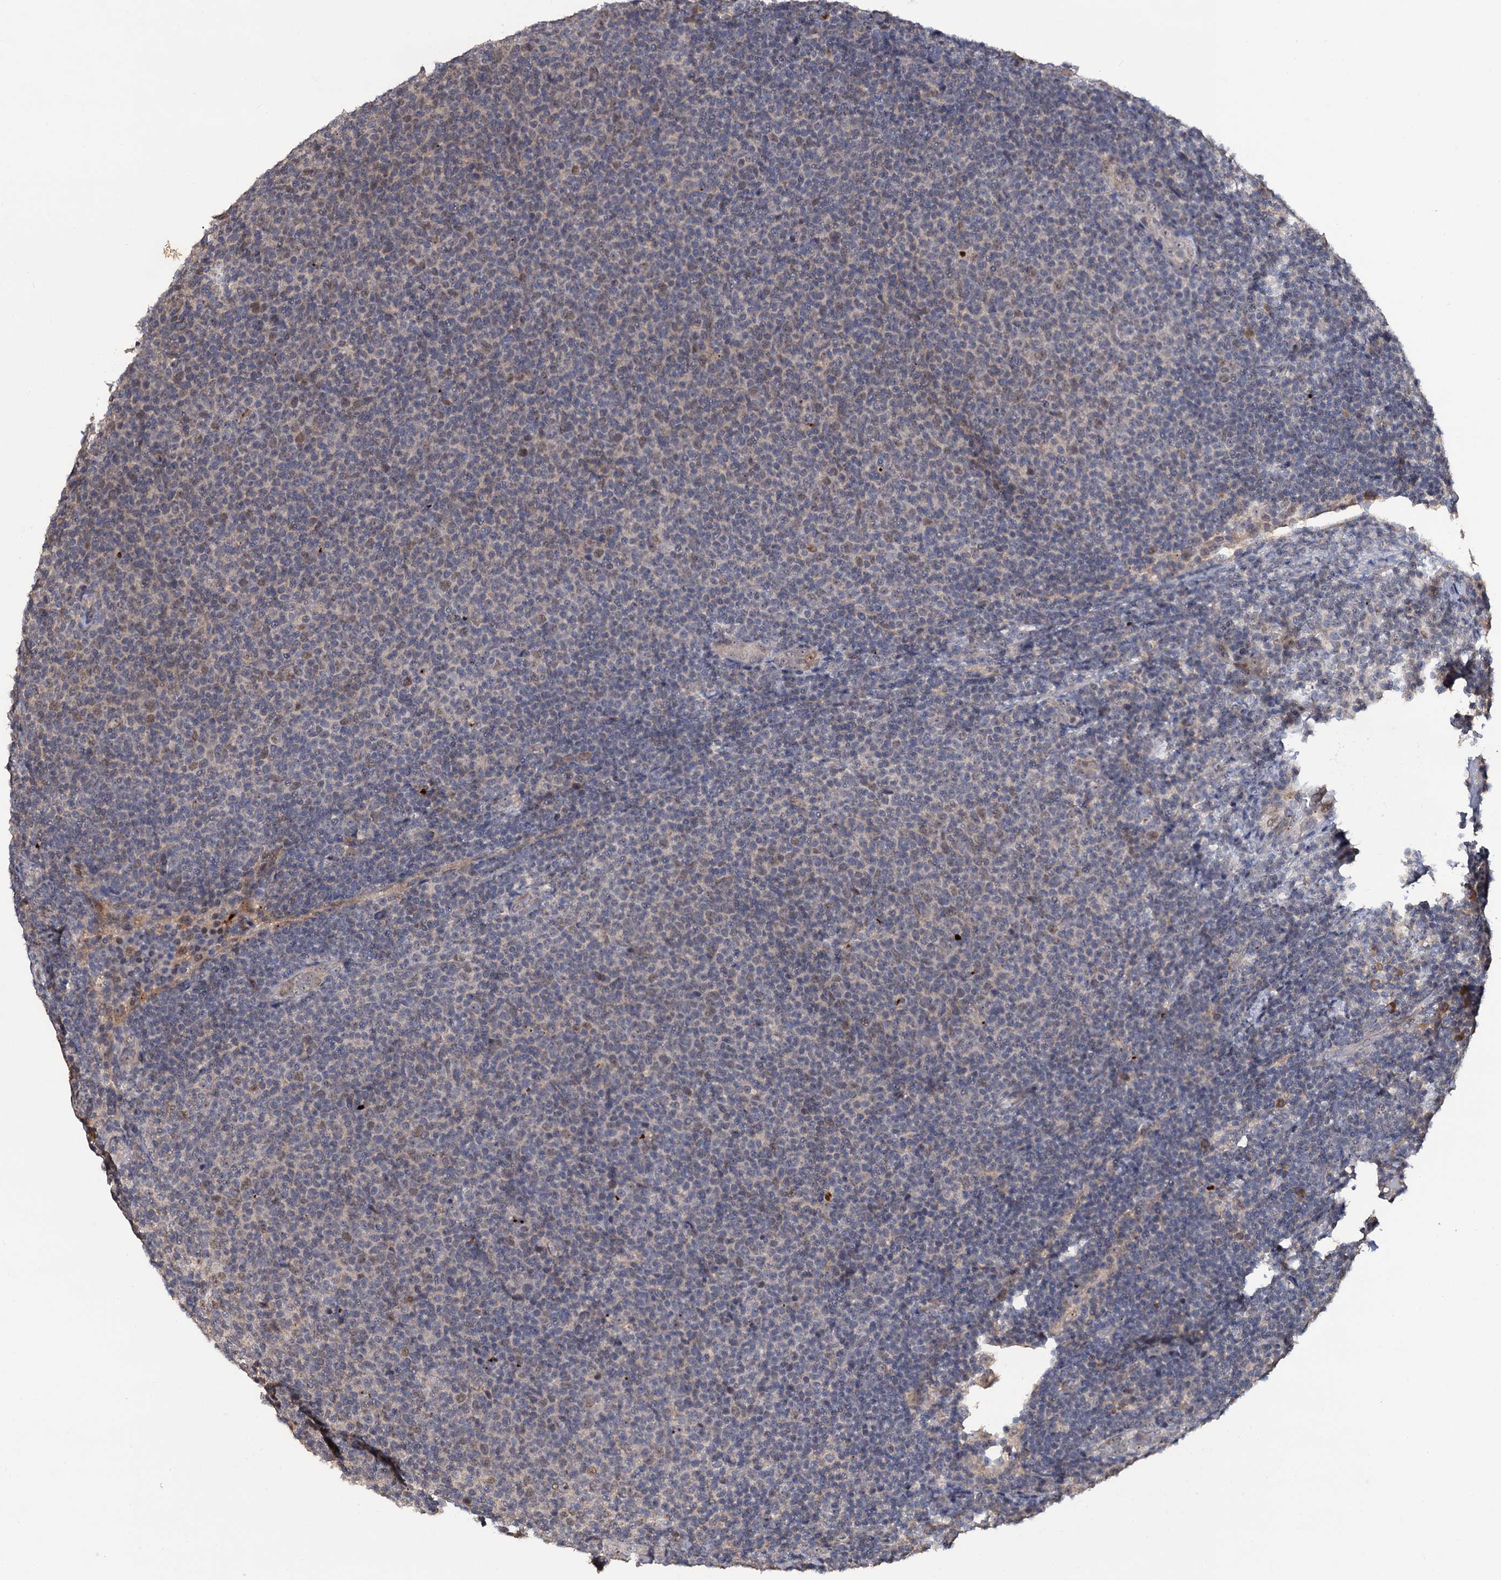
{"staining": {"intensity": "weak", "quantity": "<25%", "location": "nuclear"}, "tissue": "lymphoma", "cell_type": "Tumor cells", "image_type": "cancer", "snomed": [{"axis": "morphology", "description": "Malignant lymphoma, non-Hodgkin's type, Low grade"}, {"axis": "topography", "description": "Lymph node"}], "caption": "IHC of malignant lymphoma, non-Hodgkin's type (low-grade) displays no expression in tumor cells.", "gene": "LRRC63", "patient": {"sex": "male", "age": 66}}